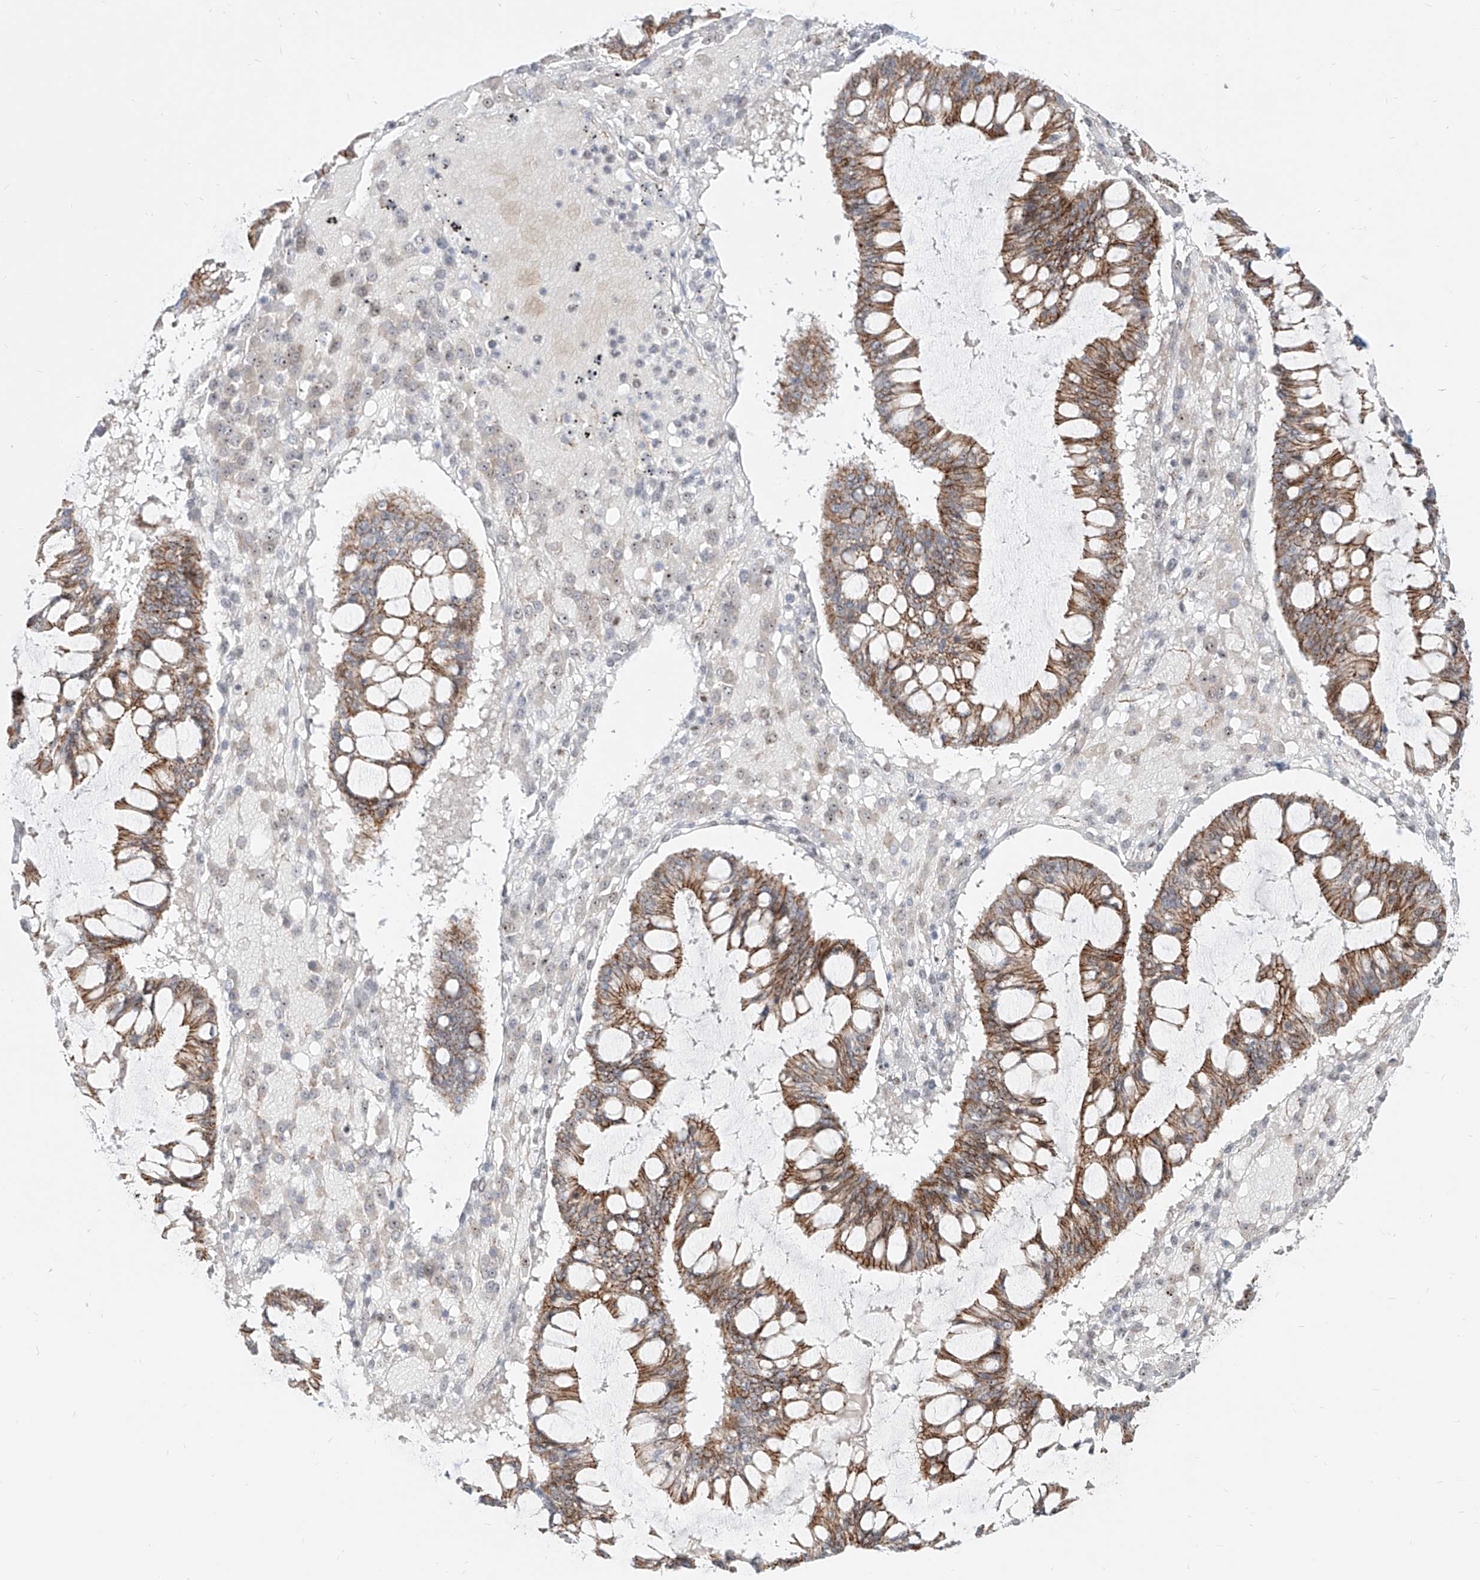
{"staining": {"intensity": "moderate", "quantity": ">75%", "location": "cytoplasmic/membranous"}, "tissue": "ovarian cancer", "cell_type": "Tumor cells", "image_type": "cancer", "snomed": [{"axis": "morphology", "description": "Cystadenocarcinoma, mucinous, NOS"}, {"axis": "topography", "description": "Ovary"}], "caption": "Immunohistochemistry (IHC) micrograph of ovarian cancer (mucinous cystadenocarcinoma) stained for a protein (brown), which demonstrates medium levels of moderate cytoplasmic/membranous staining in about >75% of tumor cells.", "gene": "ZNF710", "patient": {"sex": "female", "age": 73}}